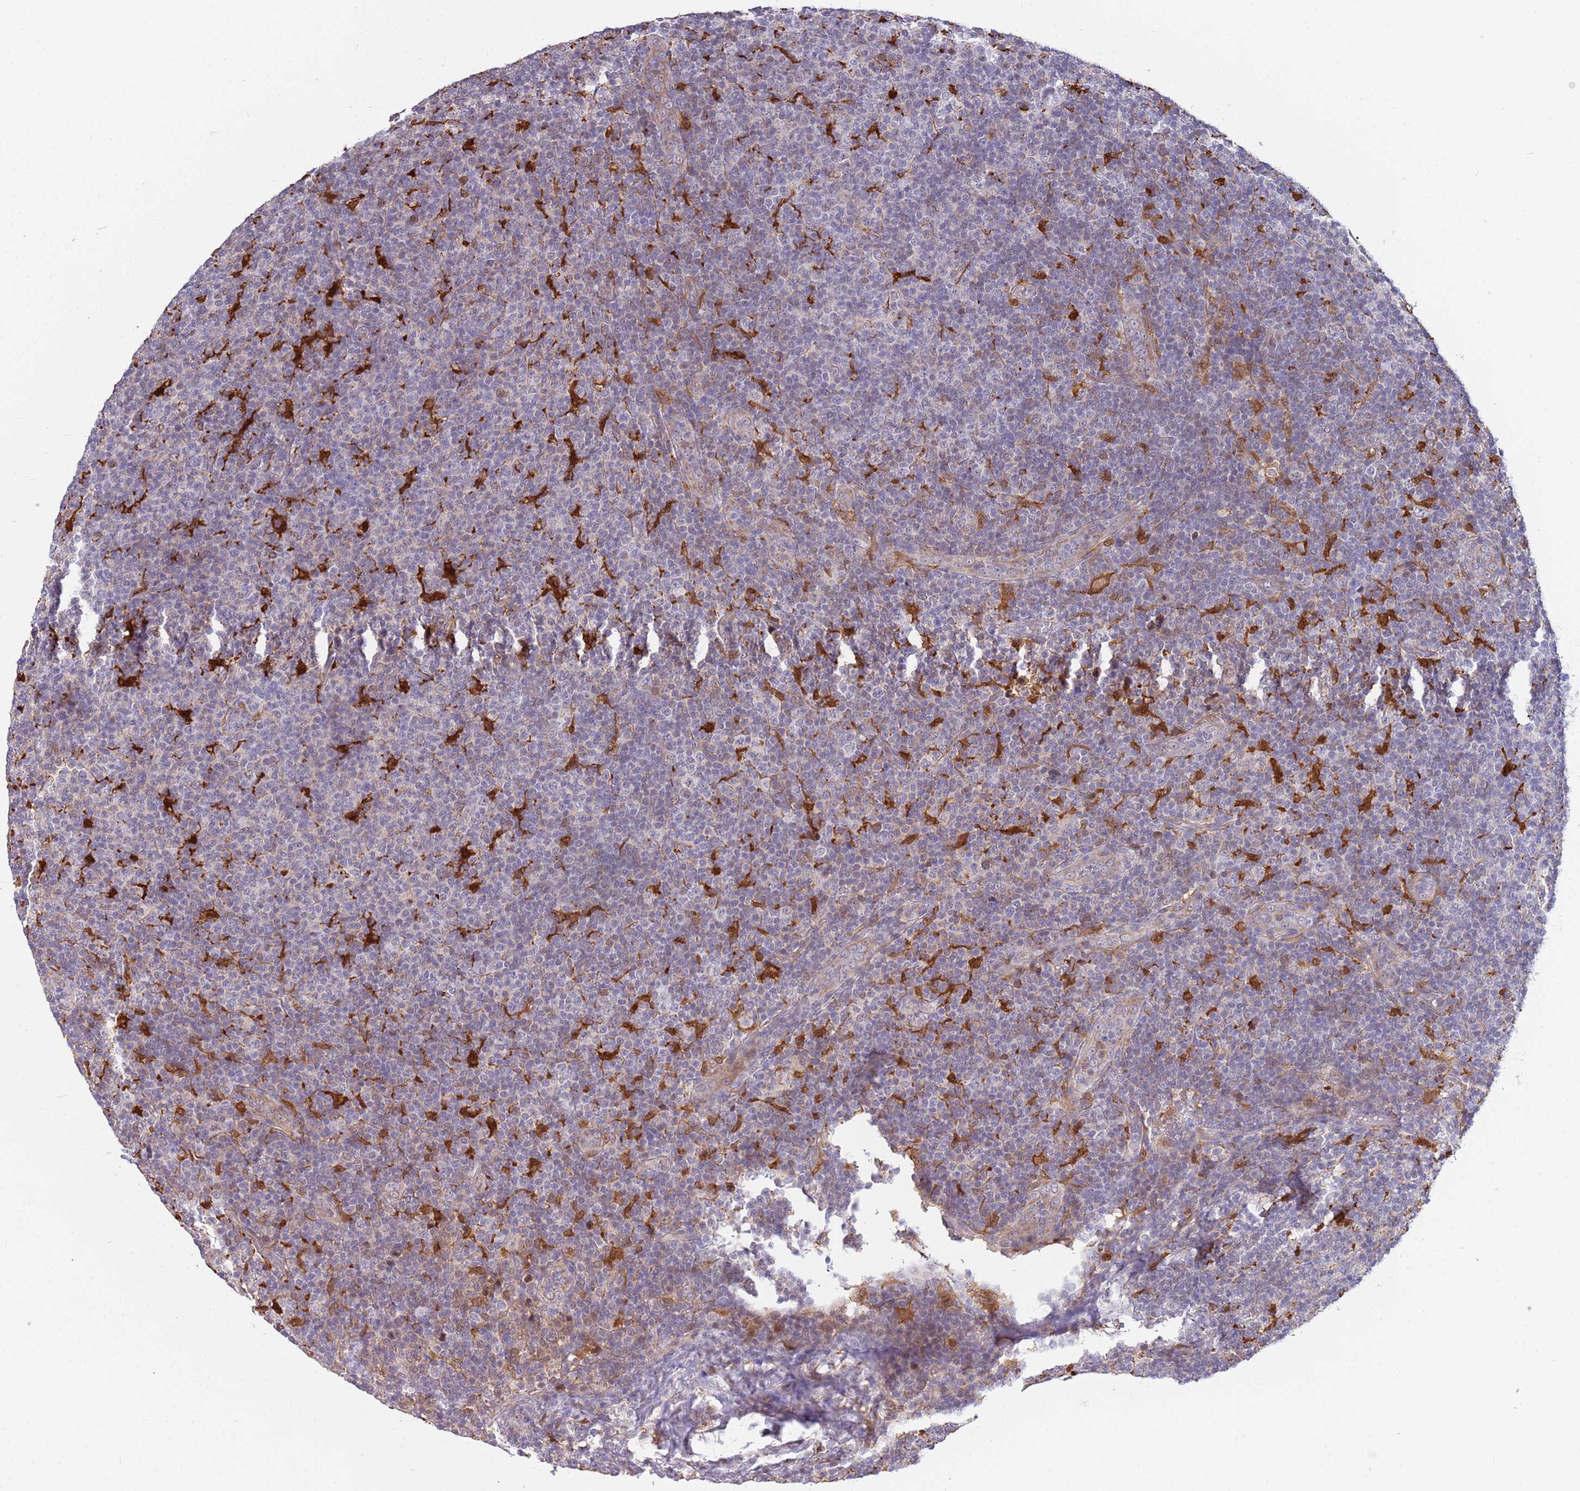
{"staining": {"intensity": "negative", "quantity": "none", "location": "none"}, "tissue": "lymphoma", "cell_type": "Tumor cells", "image_type": "cancer", "snomed": [{"axis": "morphology", "description": "Malignant lymphoma, non-Hodgkin's type, Low grade"}, {"axis": "topography", "description": "Lymph node"}], "caption": "Human low-grade malignant lymphoma, non-Hodgkin's type stained for a protein using immunohistochemistry (IHC) exhibits no expression in tumor cells.", "gene": "CCNJL", "patient": {"sex": "male", "age": 66}}